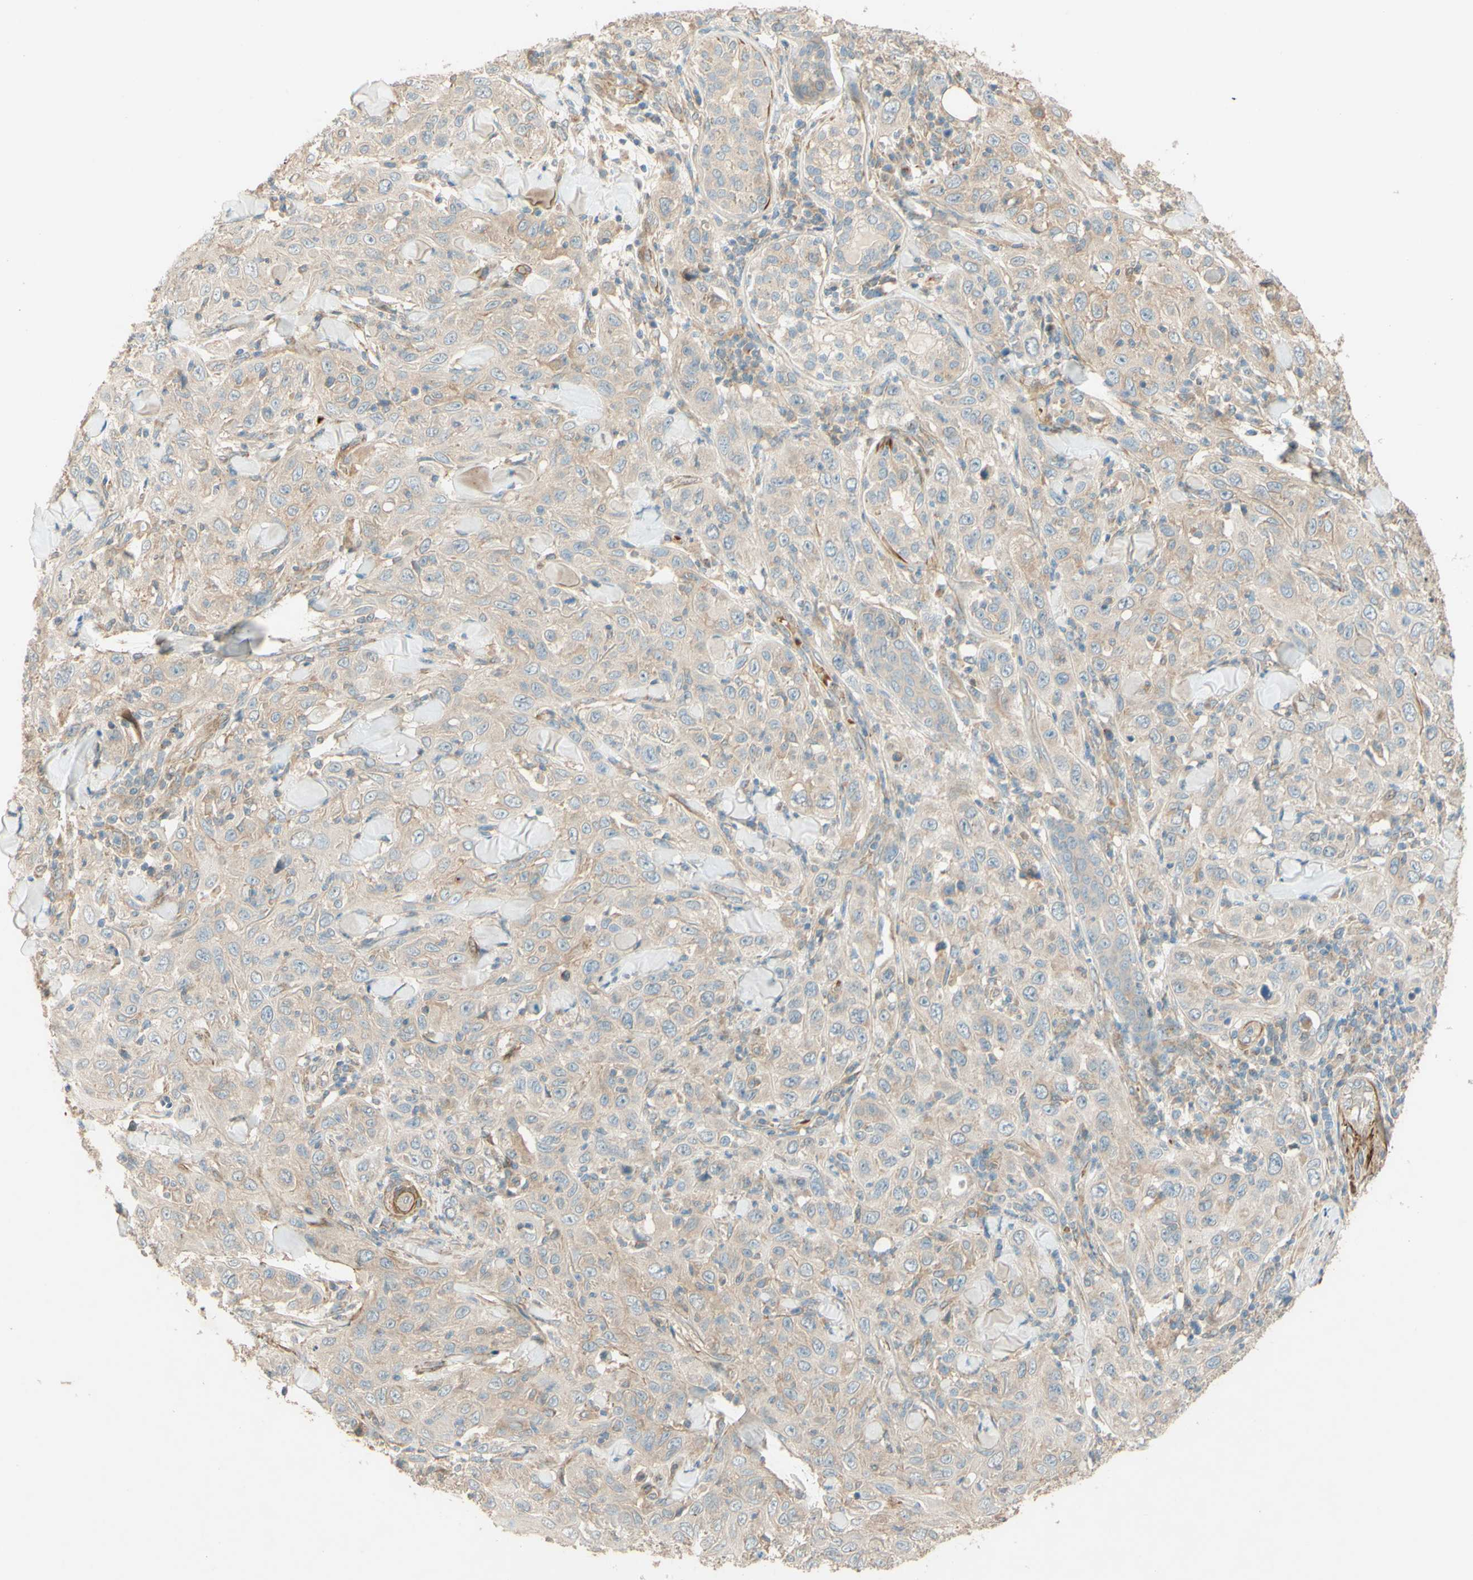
{"staining": {"intensity": "weak", "quantity": ">75%", "location": "cytoplasmic/membranous"}, "tissue": "skin cancer", "cell_type": "Tumor cells", "image_type": "cancer", "snomed": [{"axis": "morphology", "description": "Squamous cell carcinoma, NOS"}, {"axis": "topography", "description": "Skin"}], "caption": "Weak cytoplasmic/membranous staining for a protein is present in about >75% of tumor cells of skin cancer (squamous cell carcinoma) using IHC.", "gene": "ADAM17", "patient": {"sex": "female", "age": 88}}